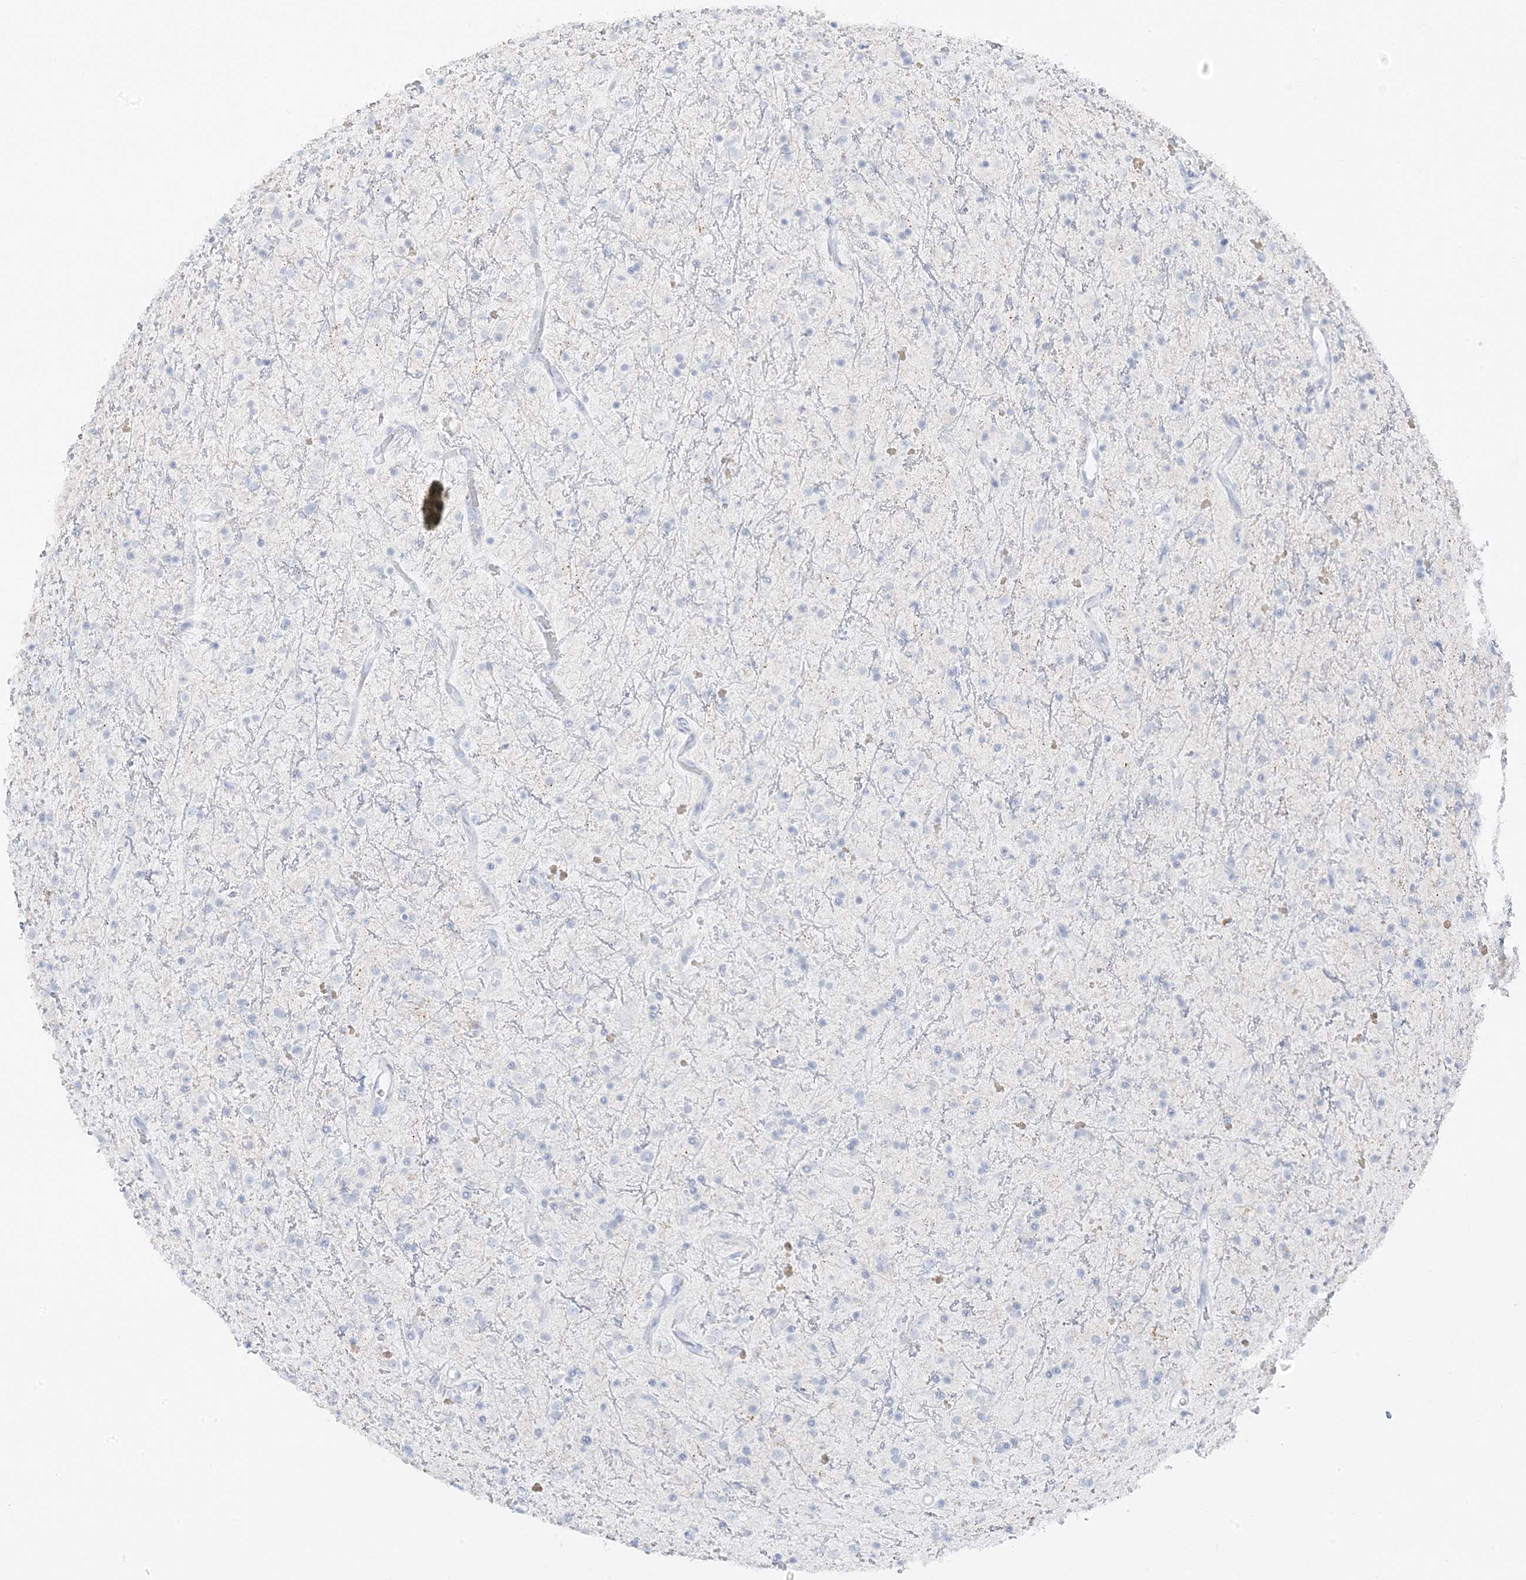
{"staining": {"intensity": "negative", "quantity": "none", "location": "none"}, "tissue": "glioma", "cell_type": "Tumor cells", "image_type": "cancer", "snomed": [{"axis": "morphology", "description": "Glioma, malignant, High grade"}, {"axis": "topography", "description": "Brain"}], "caption": "Immunohistochemical staining of human malignant high-grade glioma shows no significant positivity in tumor cells.", "gene": "ZFP64", "patient": {"sex": "male", "age": 34}}